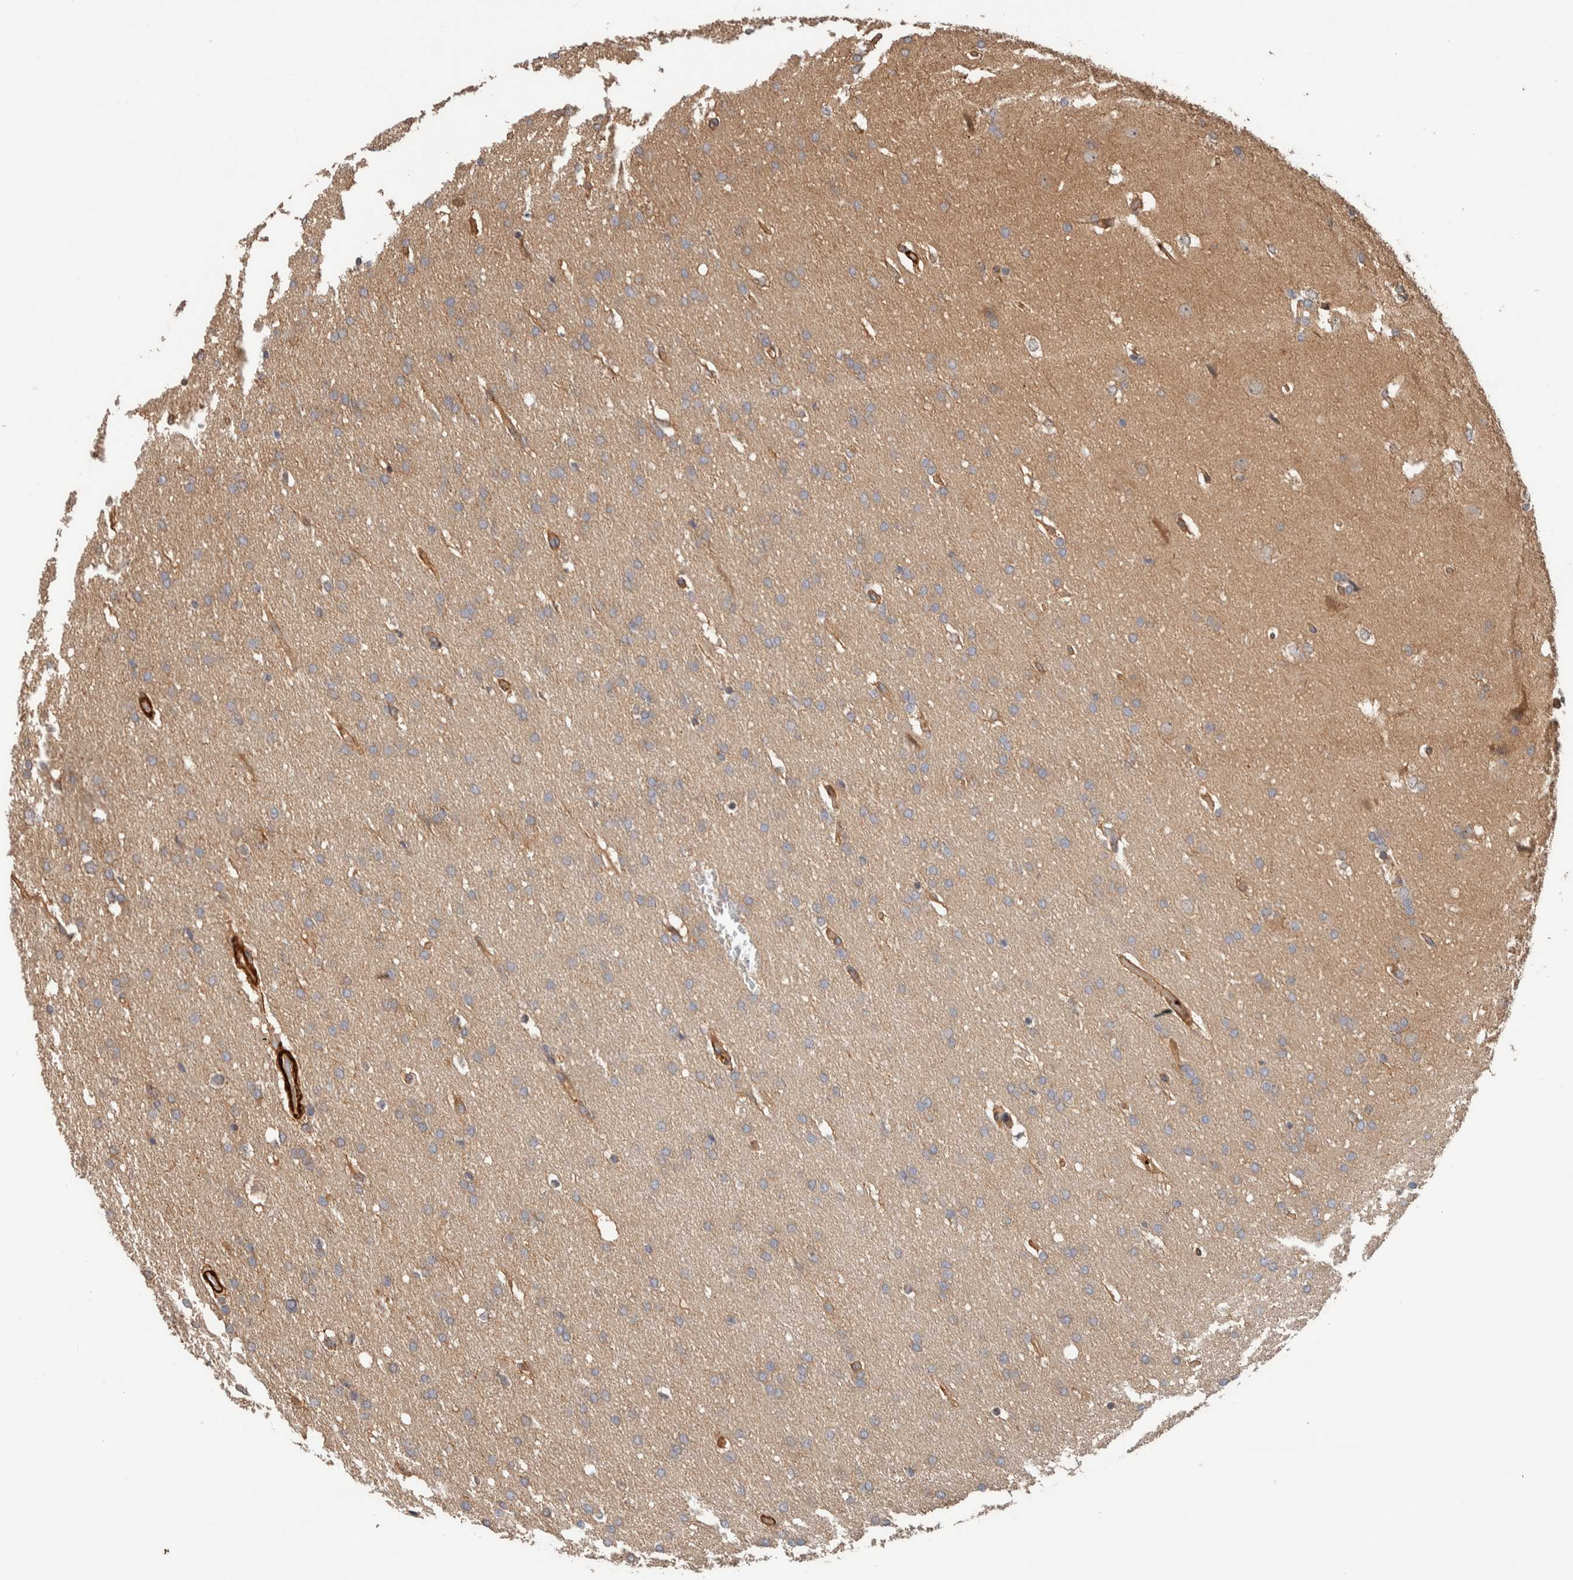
{"staining": {"intensity": "weak", "quantity": "<25%", "location": "cytoplasmic/membranous"}, "tissue": "glioma", "cell_type": "Tumor cells", "image_type": "cancer", "snomed": [{"axis": "morphology", "description": "Glioma, malignant, Low grade"}, {"axis": "topography", "description": "Brain"}], "caption": "High magnification brightfield microscopy of glioma stained with DAB (3,3'-diaminobenzidine) (brown) and counterstained with hematoxylin (blue): tumor cells show no significant staining.", "gene": "SYNRG", "patient": {"sex": "female", "age": 37}}